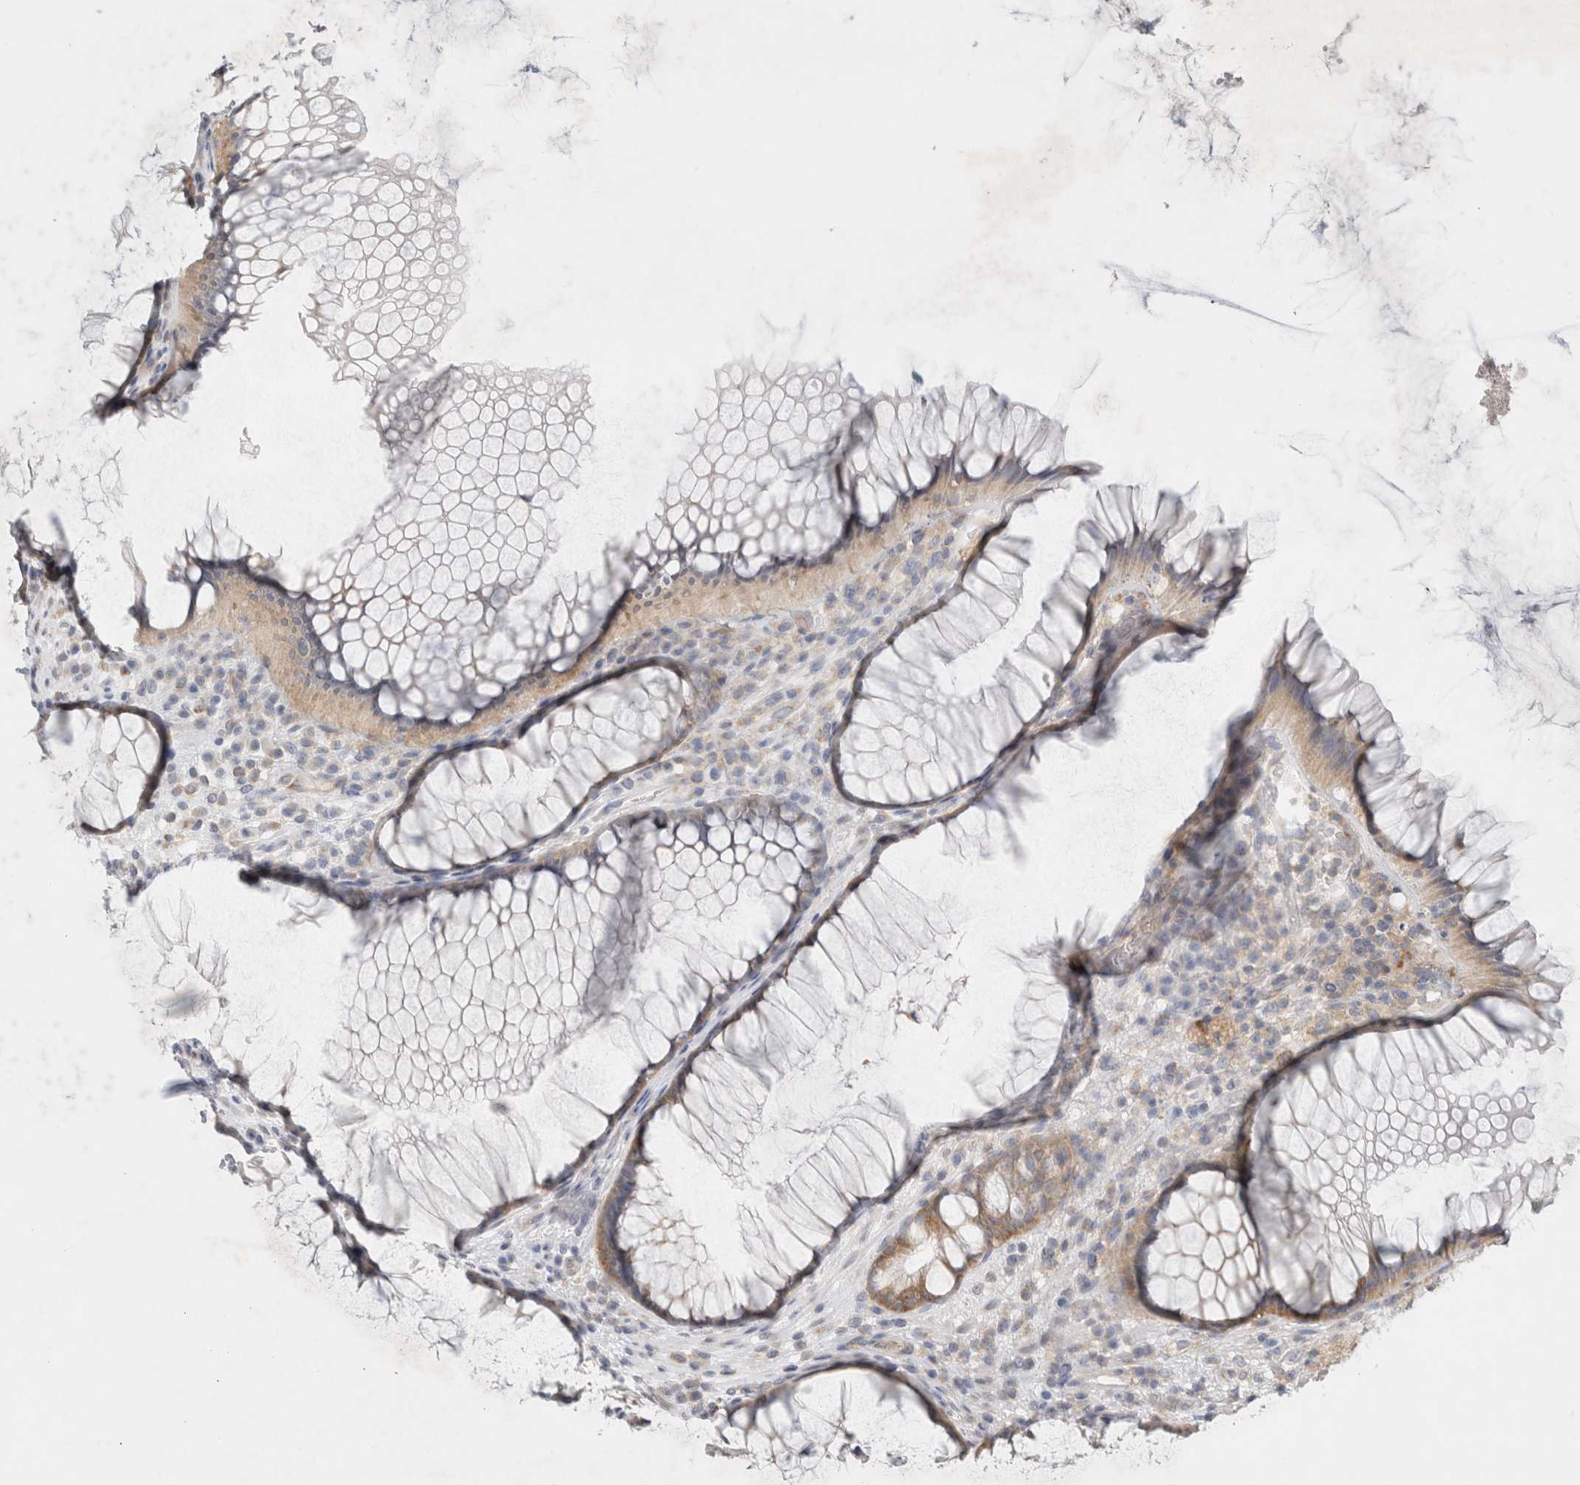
{"staining": {"intensity": "moderate", "quantity": ">75%", "location": "cytoplasmic/membranous"}, "tissue": "rectum", "cell_type": "Glandular cells", "image_type": "normal", "snomed": [{"axis": "morphology", "description": "Normal tissue, NOS"}, {"axis": "topography", "description": "Rectum"}], "caption": "Immunohistochemical staining of normal rectum displays moderate cytoplasmic/membranous protein expression in about >75% of glandular cells.", "gene": "ZNF23", "patient": {"sex": "male", "age": 51}}